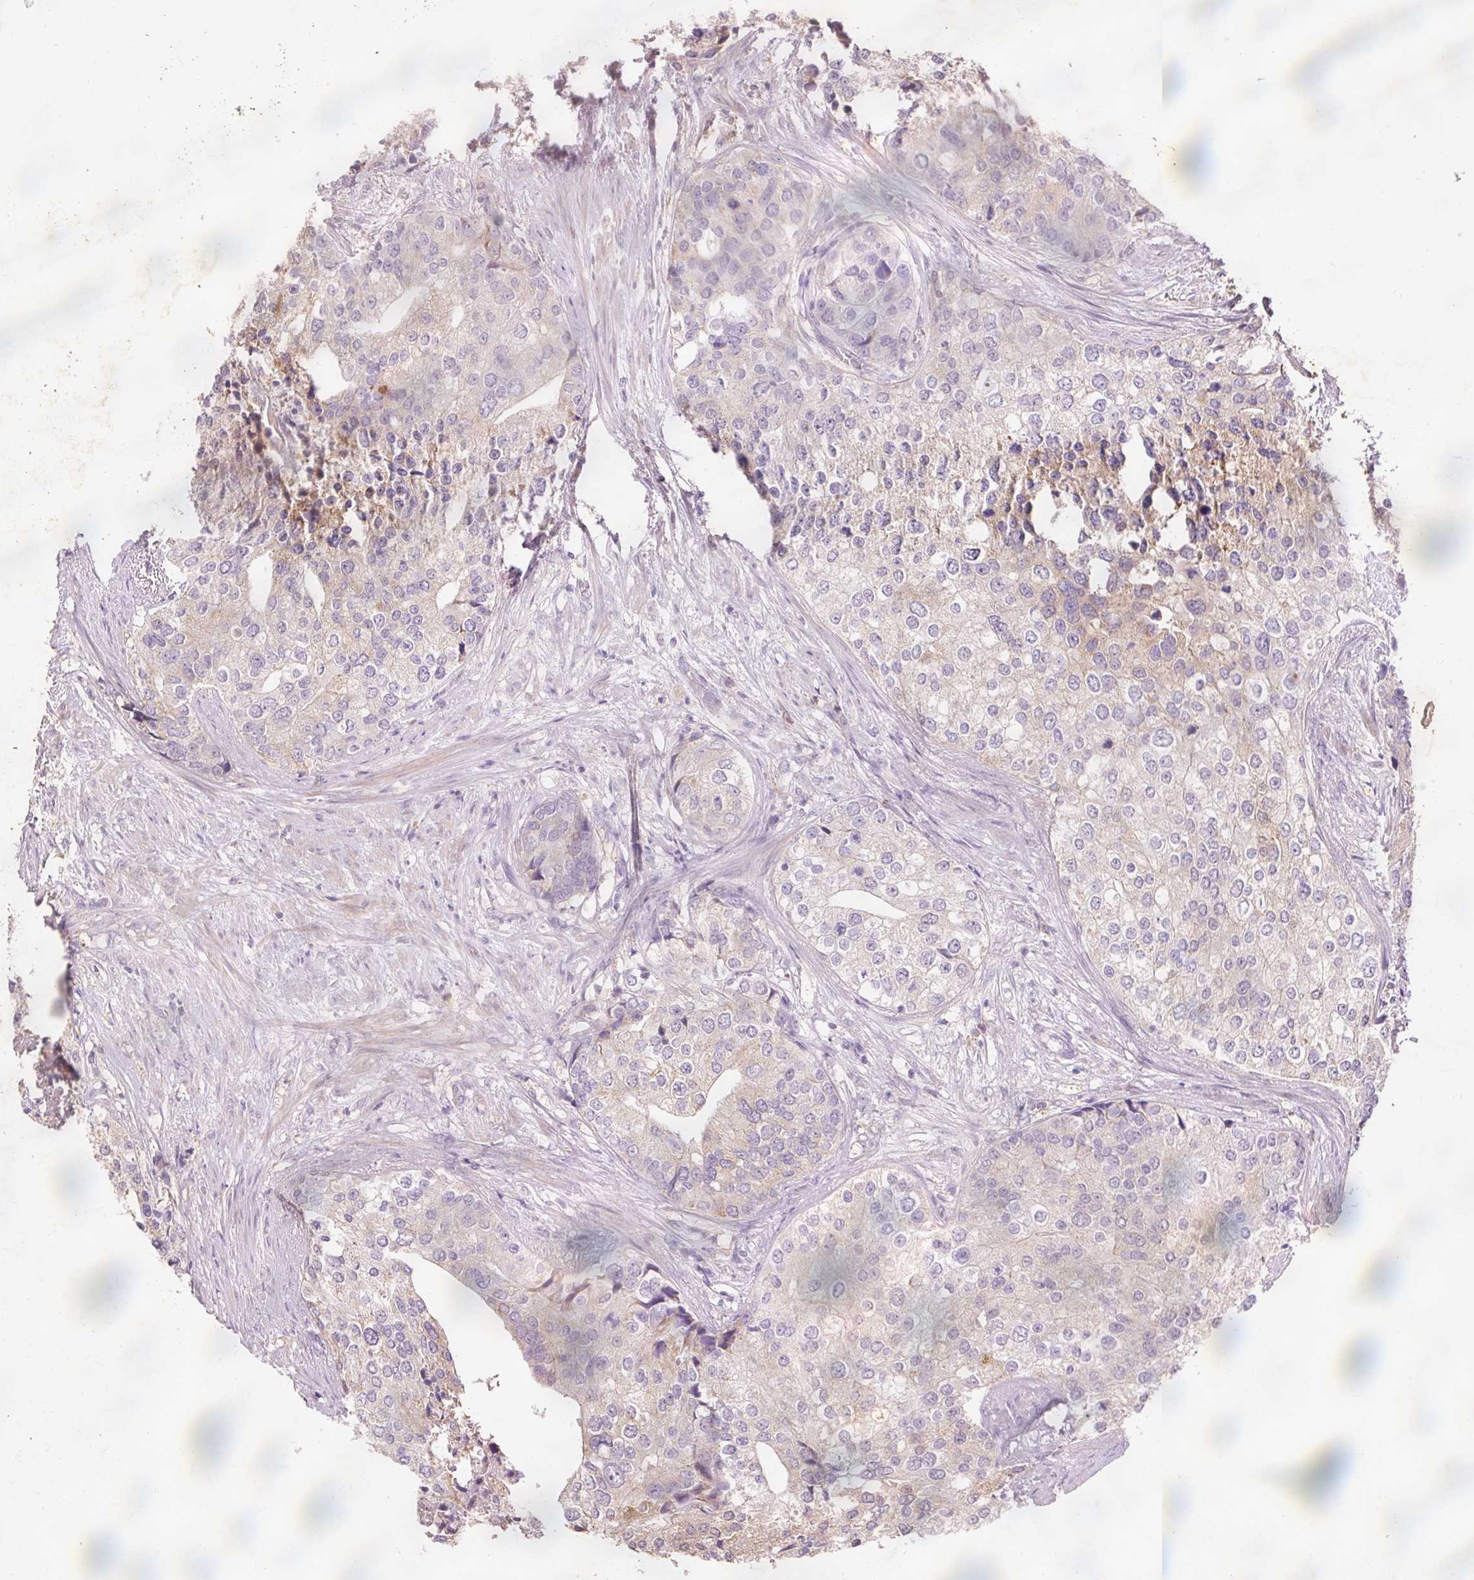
{"staining": {"intensity": "weak", "quantity": "<25%", "location": "cytoplasmic/membranous"}, "tissue": "prostate cancer", "cell_type": "Tumor cells", "image_type": "cancer", "snomed": [{"axis": "morphology", "description": "Adenocarcinoma, High grade"}, {"axis": "topography", "description": "Prostate"}], "caption": "Immunohistochemistry of human prostate cancer (adenocarcinoma (high-grade)) displays no expression in tumor cells.", "gene": "PRDX5", "patient": {"sex": "male", "age": 62}}